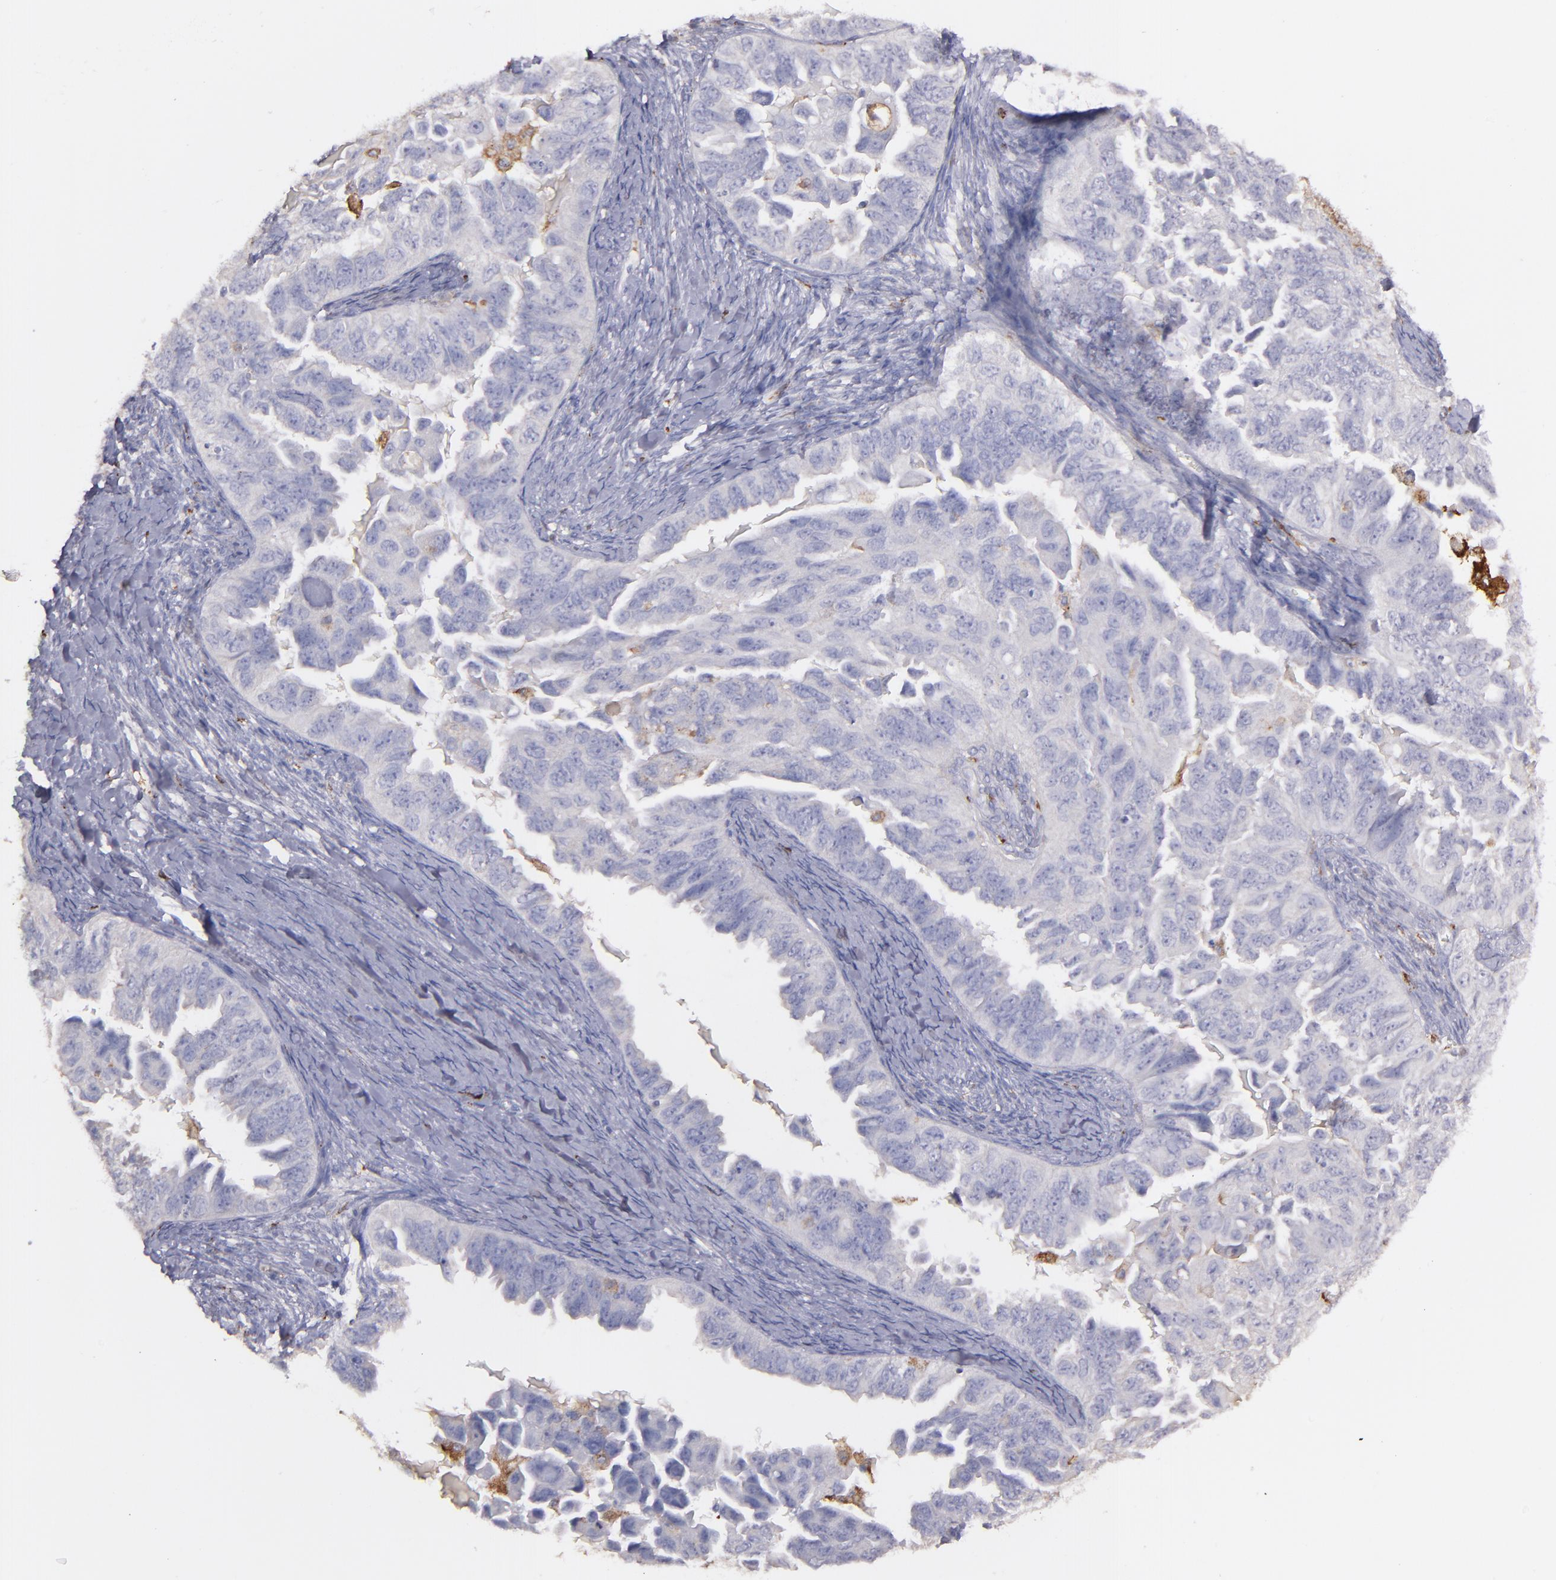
{"staining": {"intensity": "weak", "quantity": "<25%", "location": "cytoplasmic/membranous"}, "tissue": "ovarian cancer", "cell_type": "Tumor cells", "image_type": "cancer", "snomed": [{"axis": "morphology", "description": "Cystadenocarcinoma, serous, NOS"}, {"axis": "topography", "description": "Ovary"}], "caption": "Ovarian cancer was stained to show a protein in brown. There is no significant expression in tumor cells.", "gene": "C1QA", "patient": {"sex": "female", "age": 82}}